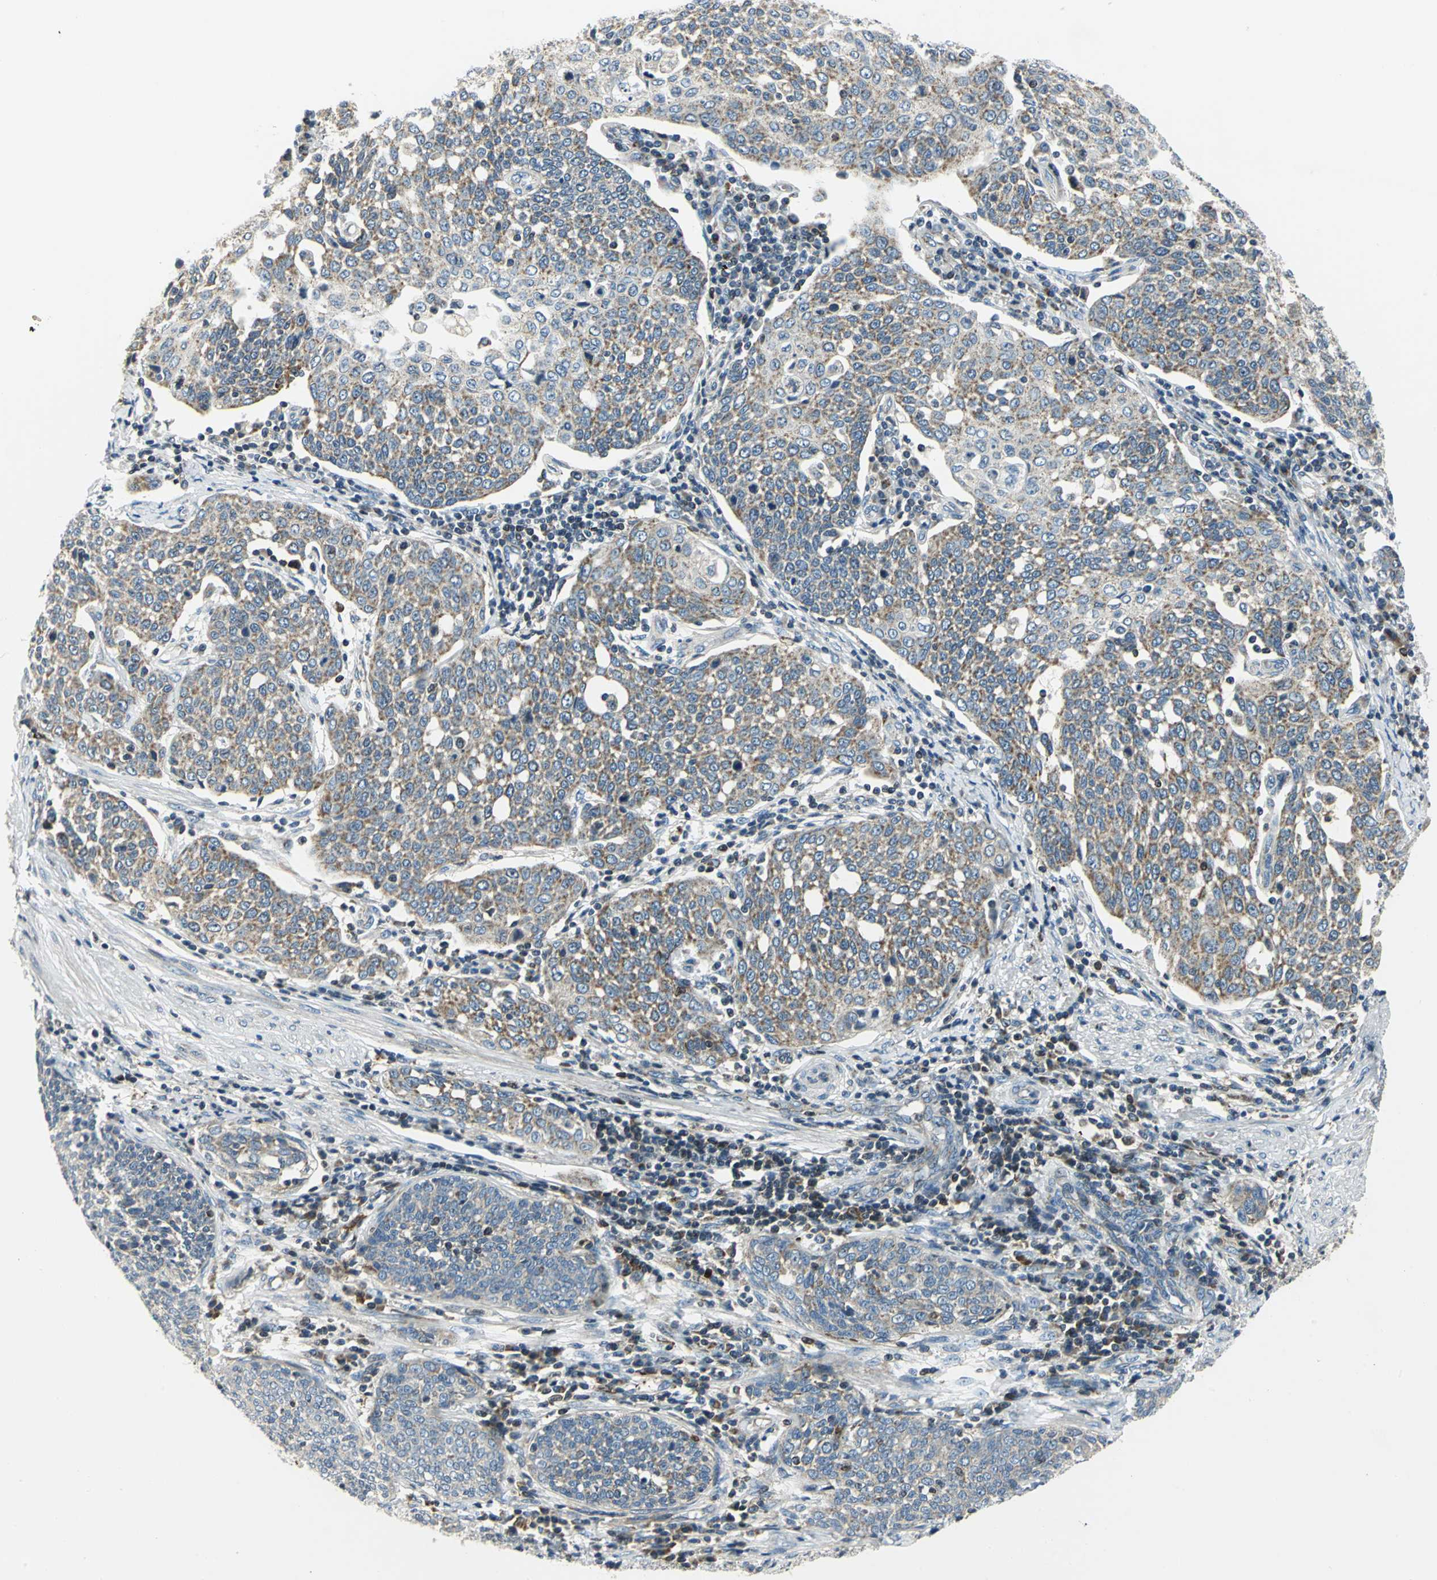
{"staining": {"intensity": "moderate", "quantity": ">75%", "location": "cytoplasmic/membranous"}, "tissue": "cervical cancer", "cell_type": "Tumor cells", "image_type": "cancer", "snomed": [{"axis": "morphology", "description": "Squamous cell carcinoma, NOS"}, {"axis": "topography", "description": "Cervix"}], "caption": "A high-resolution photomicrograph shows immunohistochemistry staining of cervical cancer, which demonstrates moderate cytoplasmic/membranous positivity in approximately >75% of tumor cells.", "gene": "USP40", "patient": {"sex": "female", "age": 34}}